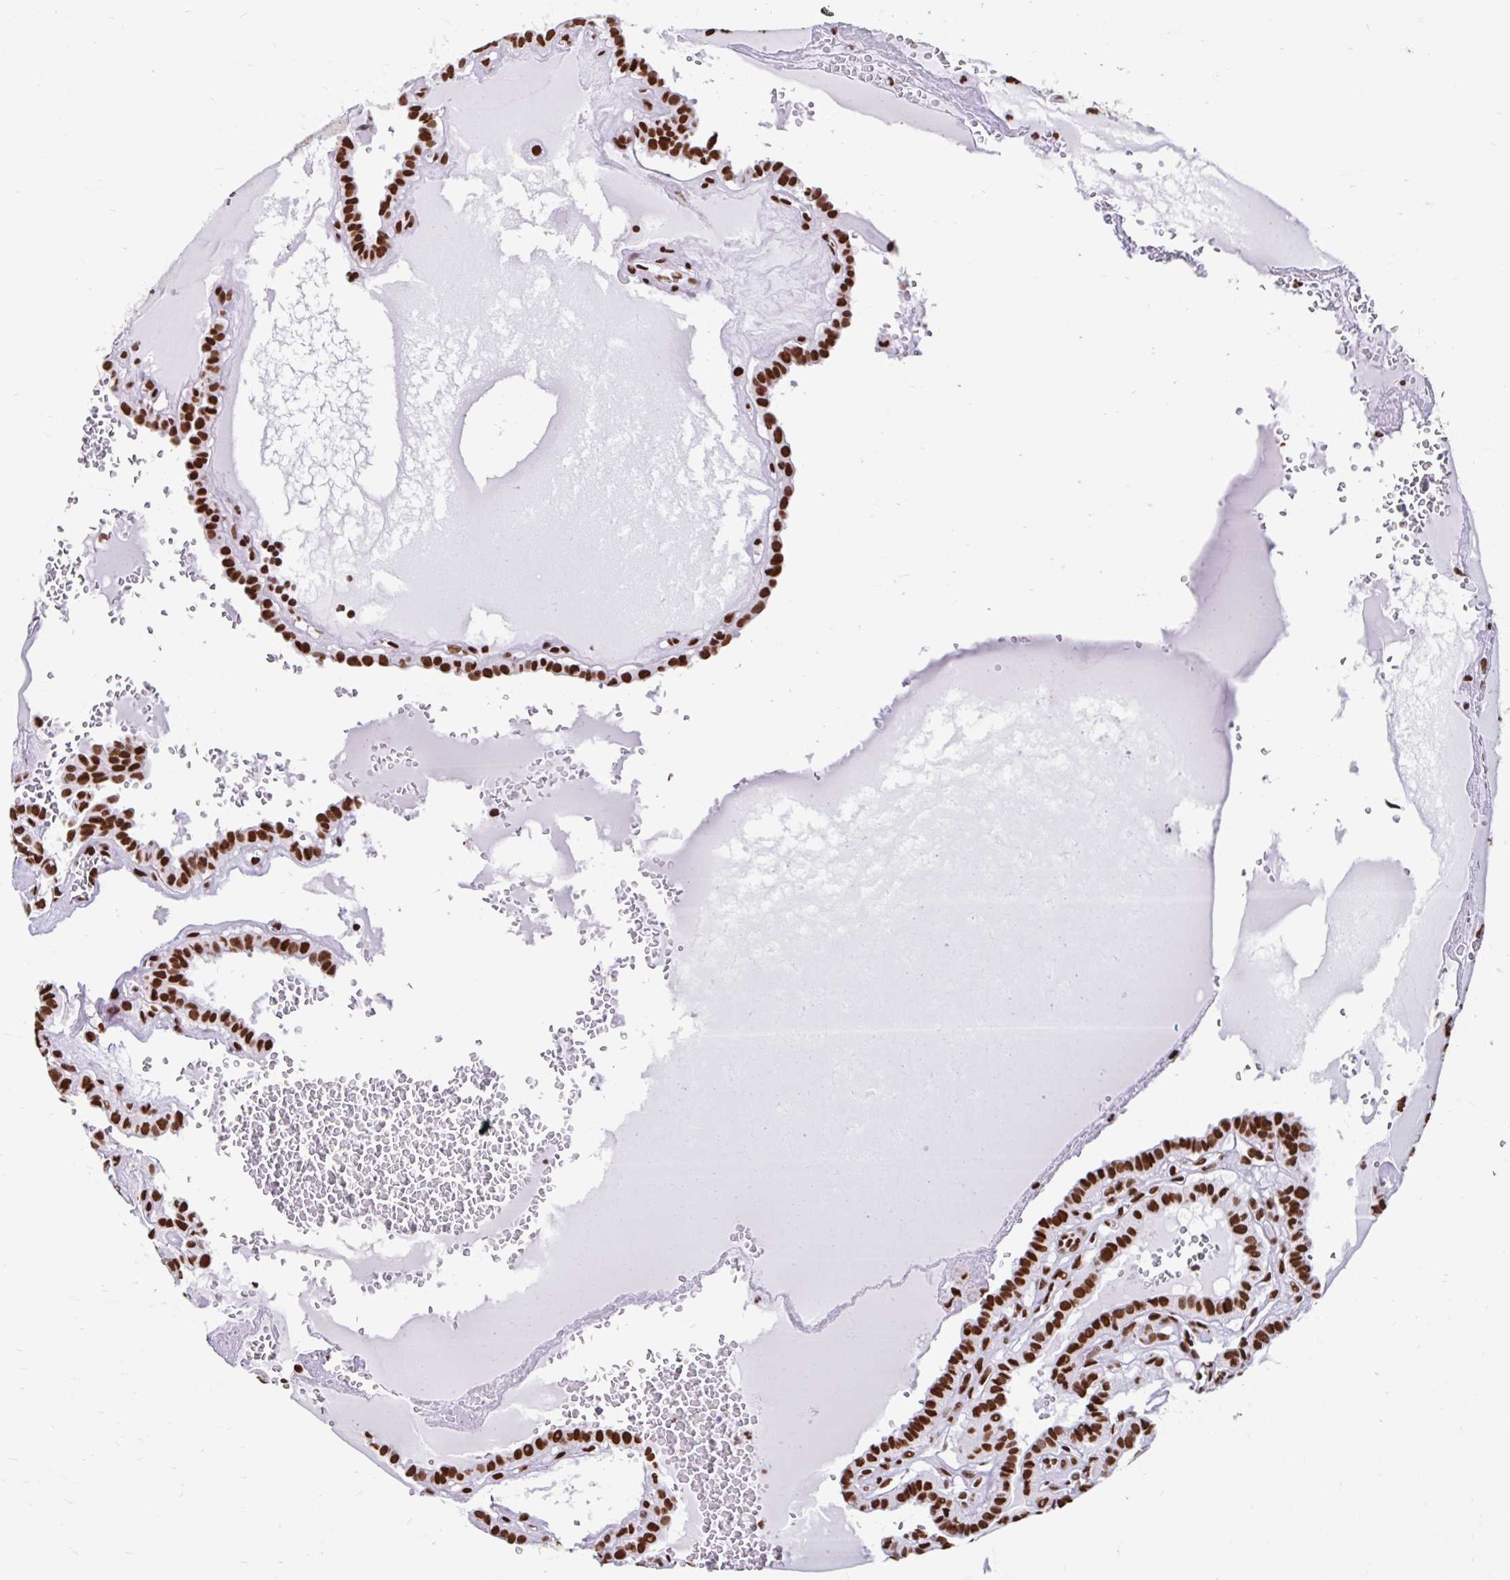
{"staining": {"intensity": "strong", "quantity": ">75%", "location": "nuclear"}, "tissue": "thyroid cancer", "cell_type": "Tumor cells", "image_type": "cancer", "snomed": [{"axis": "morphology", "description": "Papillary adenocarcinoma, NOS"}, {"axis": "topography", "description": "Thyroid gland"}], "caption": "Protein expression analysis of thyroid cancer shows strong nuclear staining in about >75% of tumor cells. (DAB (3,3'-diaminobenzidine) IHC with brightfield microscopy, high magnification).", "gene": "KHDRBS1", "patient": {"sex": "female", "age": 21}}